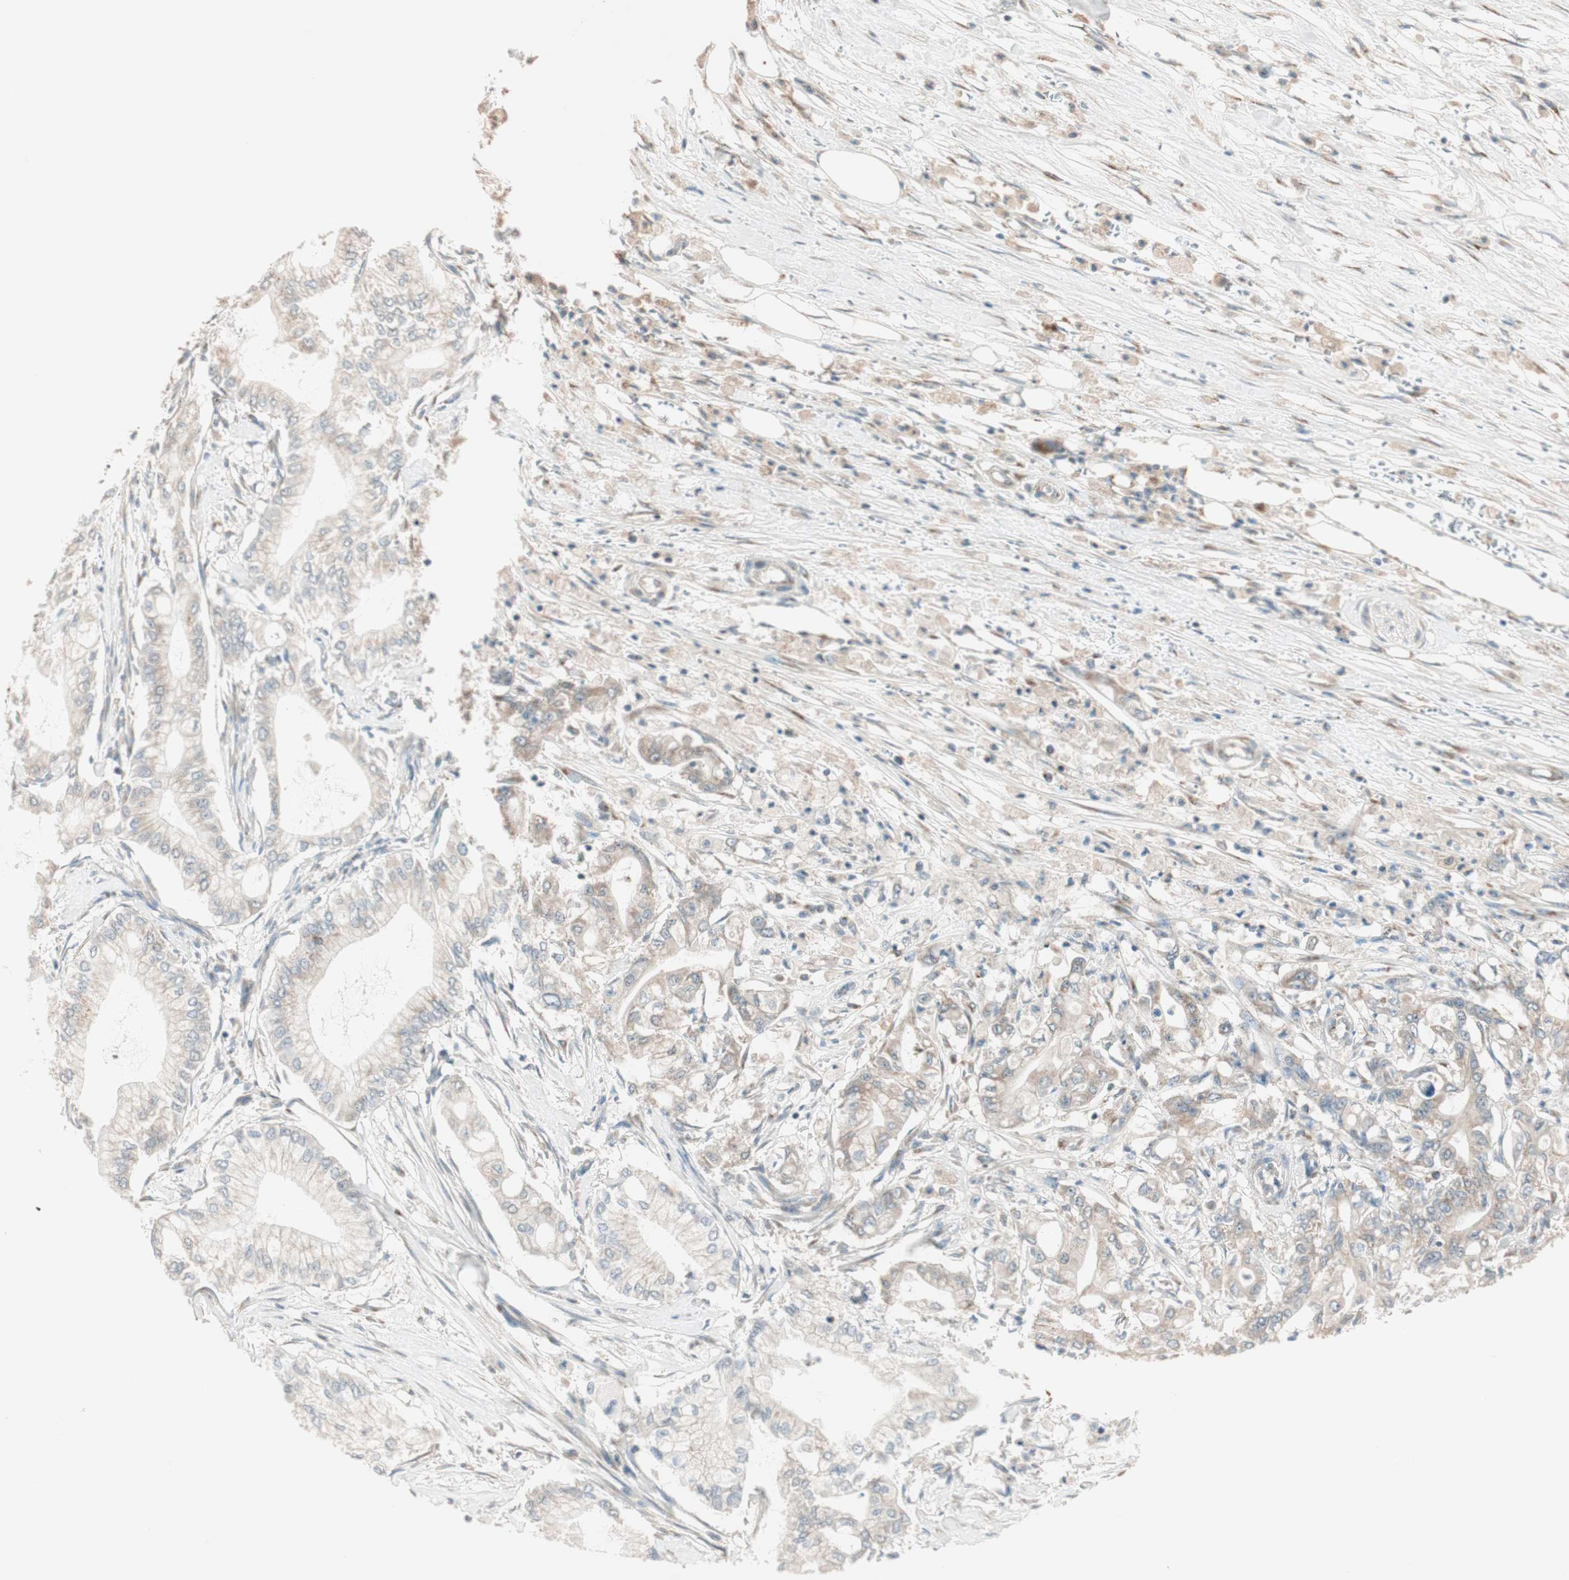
{"staining": {"intensity": "weak", "quantity": "25%-75%", "location": "cytoplasmic/membranous"}, "tissue": "pancreatic cancer", "cell_type": "Tumor cells", "image_type": "cancer", "snomed": [{"axis": "morphology", "description": "Adenocarcinoma, NOS"}, {"axis": "topography", "description": "Pancreas"}], "caption": "Immunohistochemical staining of pancreatic cancer (adenocarcinoma) exhibits weak cytoplasmic/membranous protein staining in approximately 25%-75% of tumor cells. The protein of interest is shown in brown color, while the nuclei are stained blue.", "gene": "SEC16A", "patient": {"sex": "male", "age": 70}}